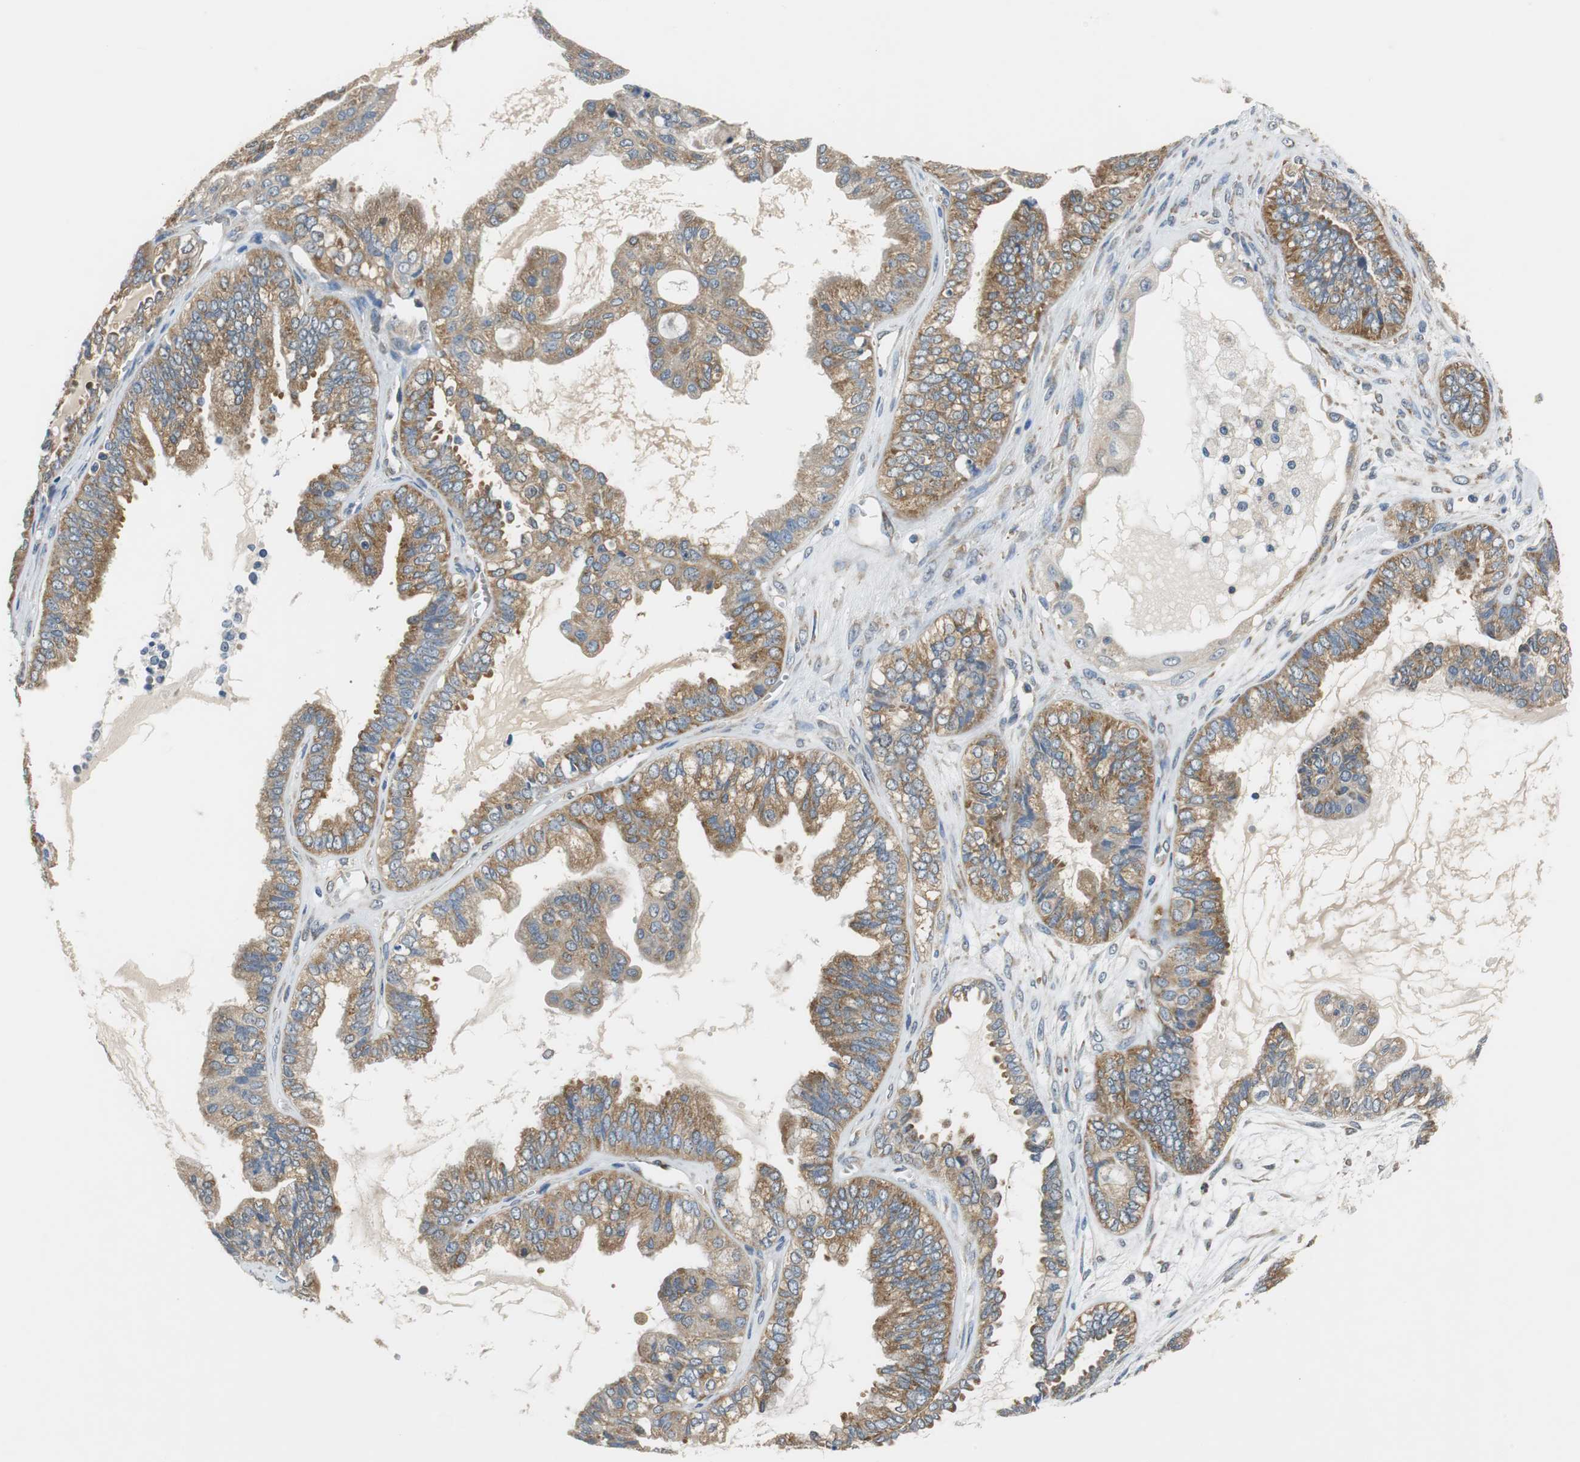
{"staining": {"intensity": "moderate", "quantity": ">75%", "location": "cytoplasmic/membranous"}, "tissue": "ovarian cancer", "cell_type": "Tumor cells", "image_type": "cancer", "snomed": [{"axis": "morphology", "description": "Carcinoma, NOS"}, {"axis": "morphology", "description": "Carcinoma, endometroid"}, {"axis": "topography", "description": "Ovary"}], "caption": "Ovarian cancer stained with a protein marker demonstrates moderate staining in tumor cells.", "gene": "CNOT3", "patient": {"sex": "female", "age": 50}}